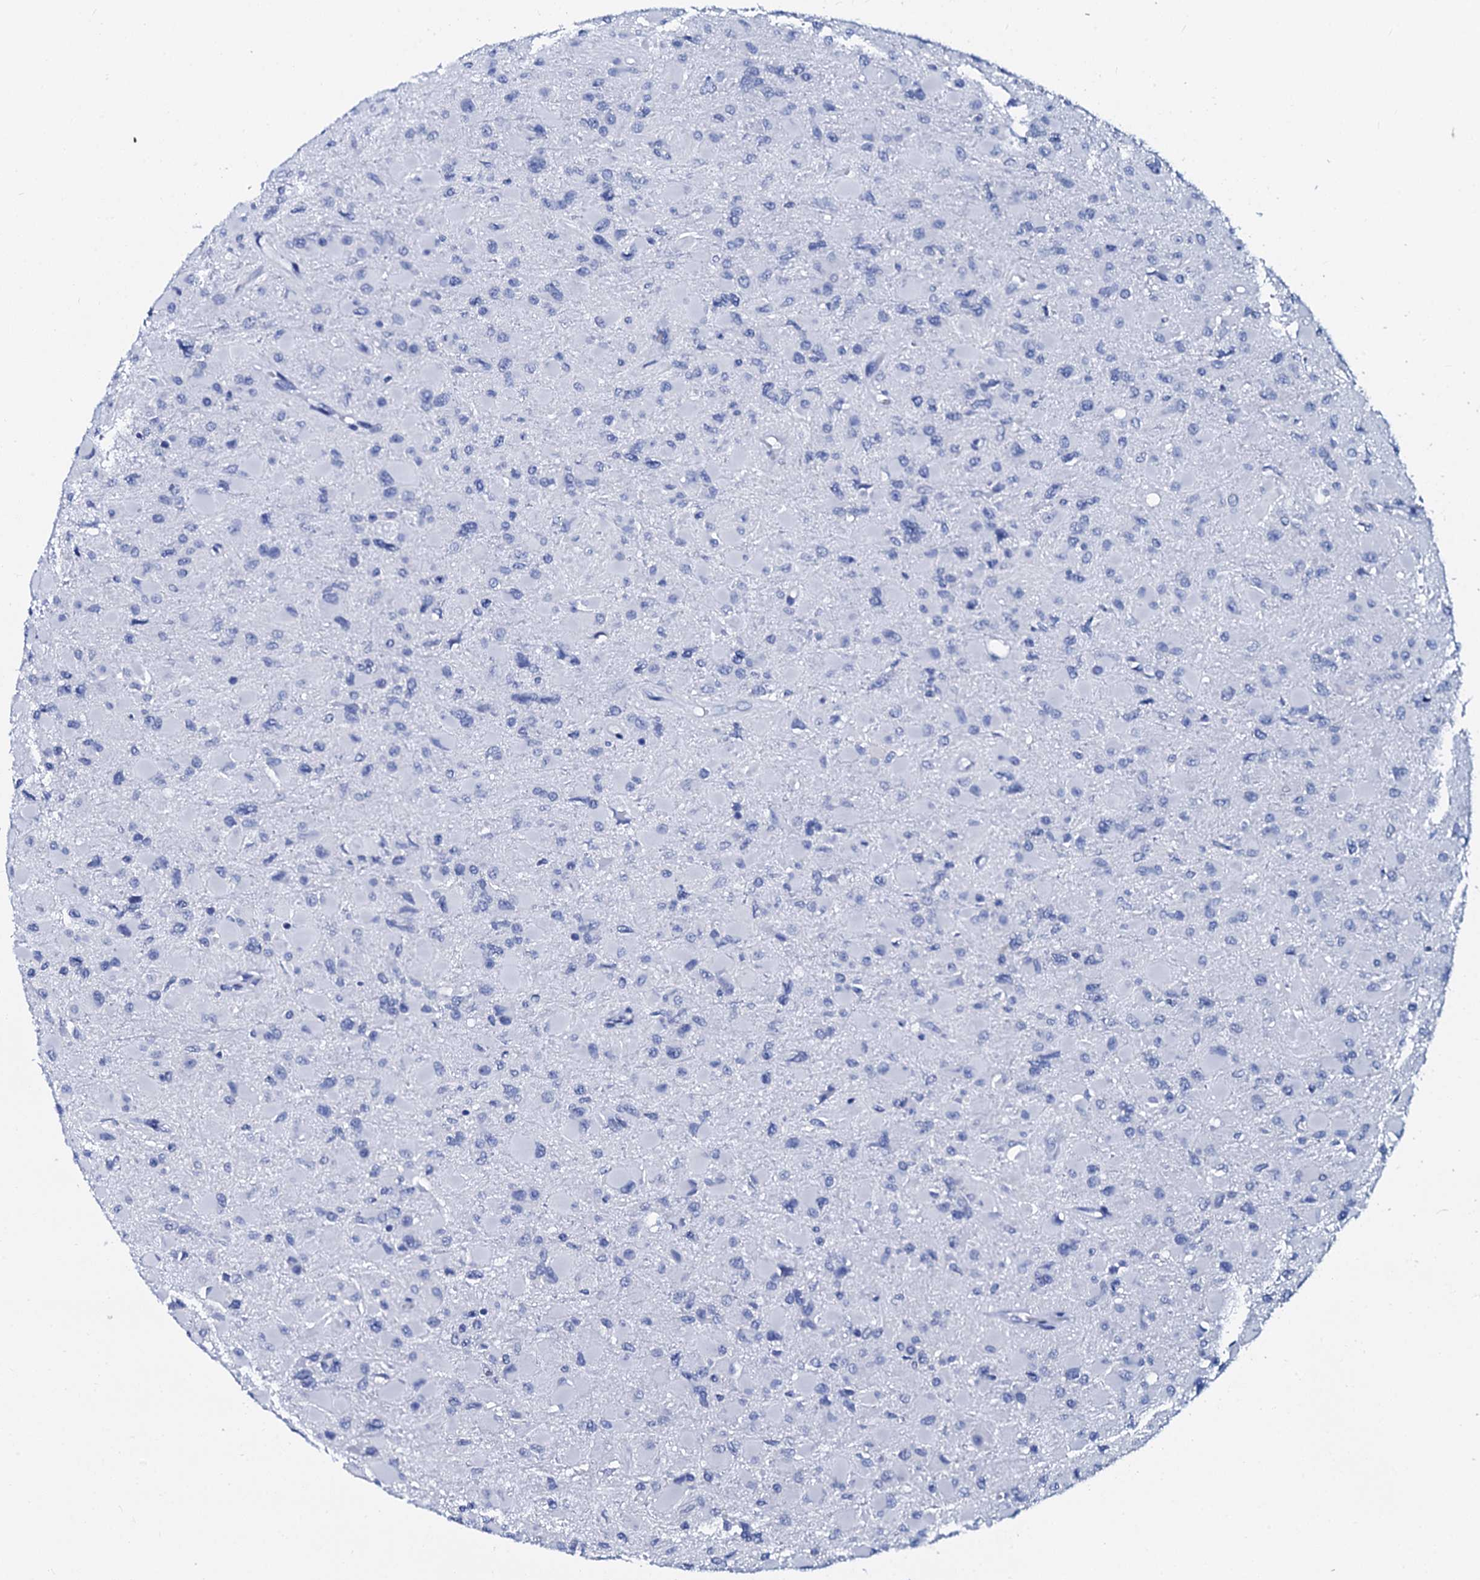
{"staining": {"intensity": "negative", "quantity": "none", "location": "none"}, "tissue": "glioma", "cell_type": "Tumor cells", "image_type": "cancer", "snomed": [{"axis": "morphology", "description": "Glioma, malignant, High grade"}, {"axis": "topography", "description": "Cerebral cortex"}], "caption": "High power microscopy histopathology image of an immunohistochemistry micrograph of malignant high-grade glioma, revealing no significant positivity in tumor cells.", "gene": "SLC37A4", "patient": {"sex": "female", "age": 36}}